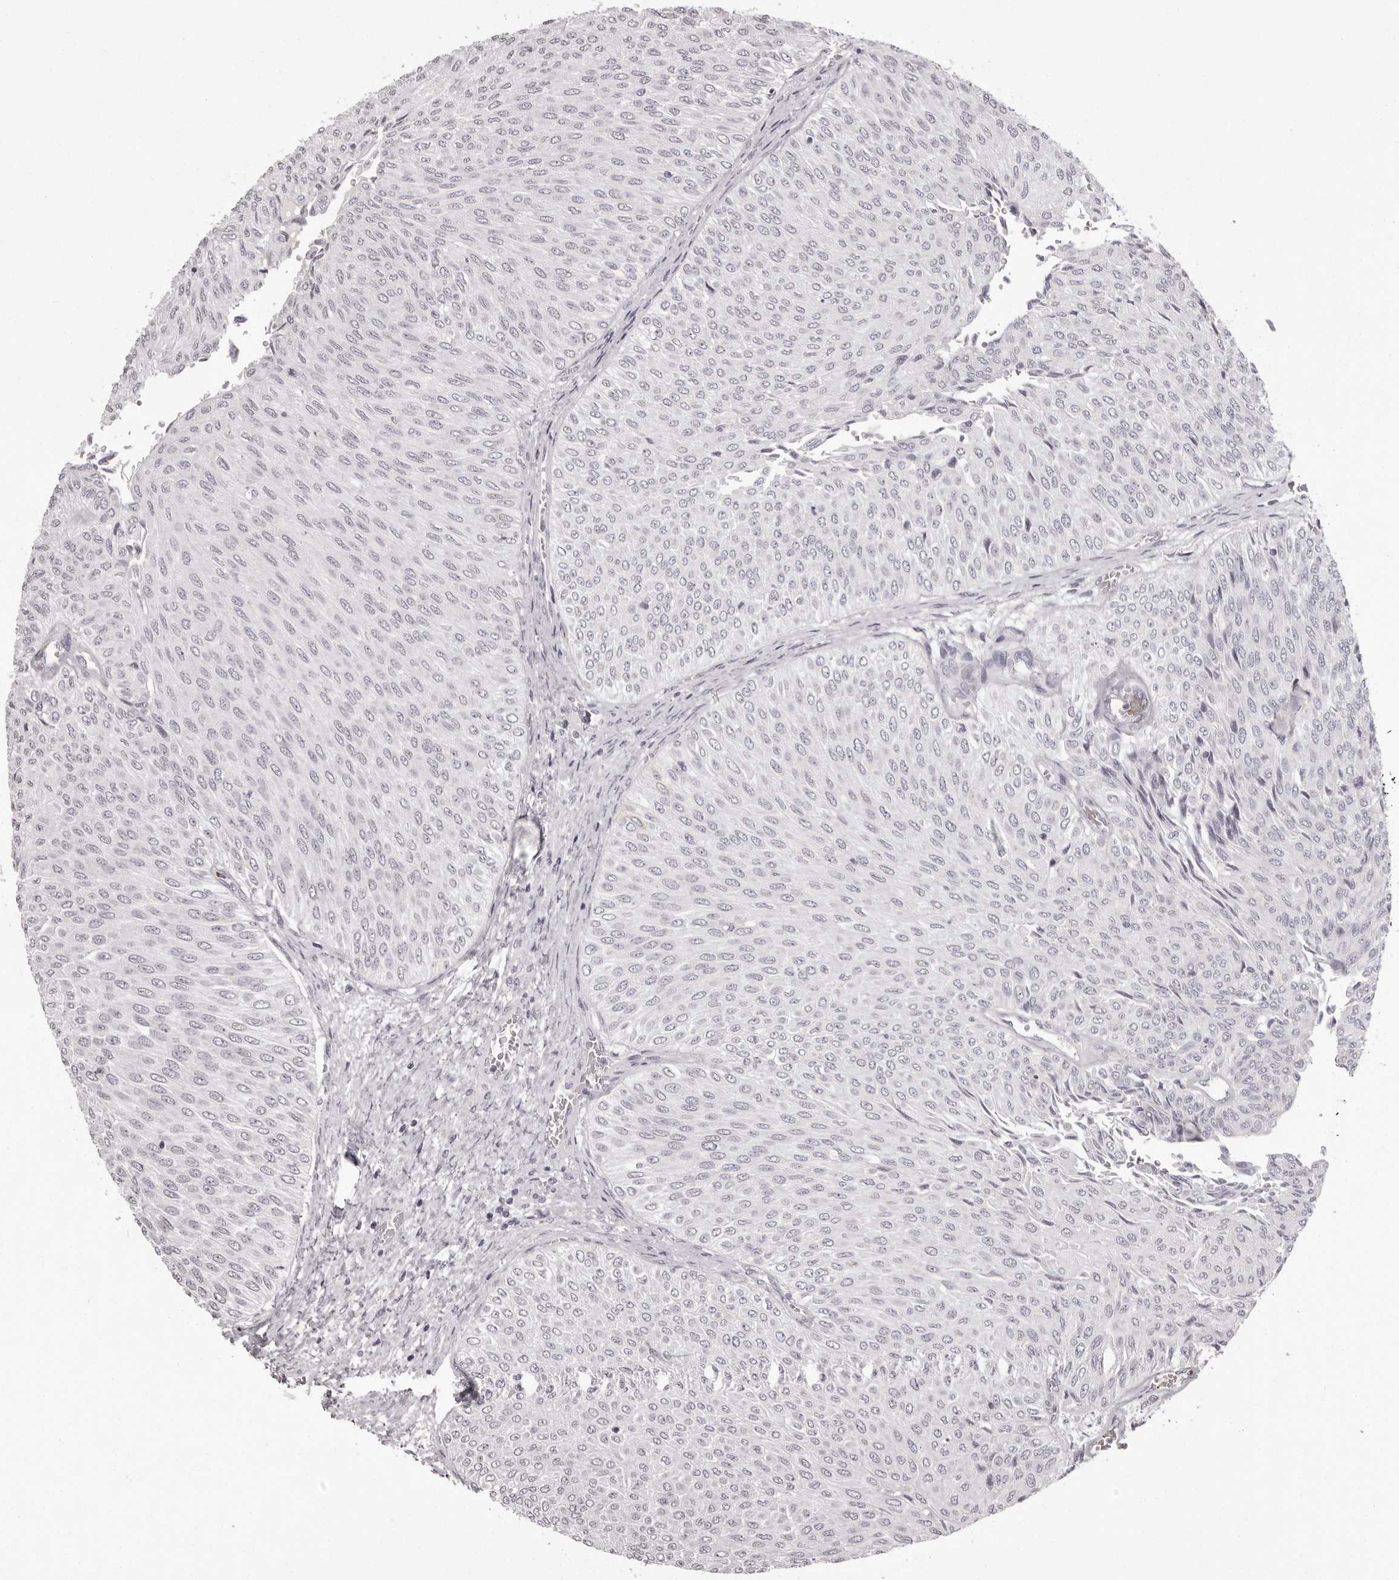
{"staining": {"intensity": "negative", "quantity": "none", "location": "none"}, "tissue": "urothelial cancer", "cell_type": "Tumor cells", "image_type": "cancer", "snomed": [{"axis": "morphology", "description": "Urothelial carcinoma, Low grade"}, {"axis": "topography", "description": "Urinary bladder"}], "caption": "High magnification brightfield microscopy of urothelial cancer stained with DAB (3,3'-diaminobenzidine) (brown) and counterstained with hematoxylin (blue): tumor cells show no significant positivity.", "gene": "C8orf74", "patient": {"sex": "male", "age": 78}}